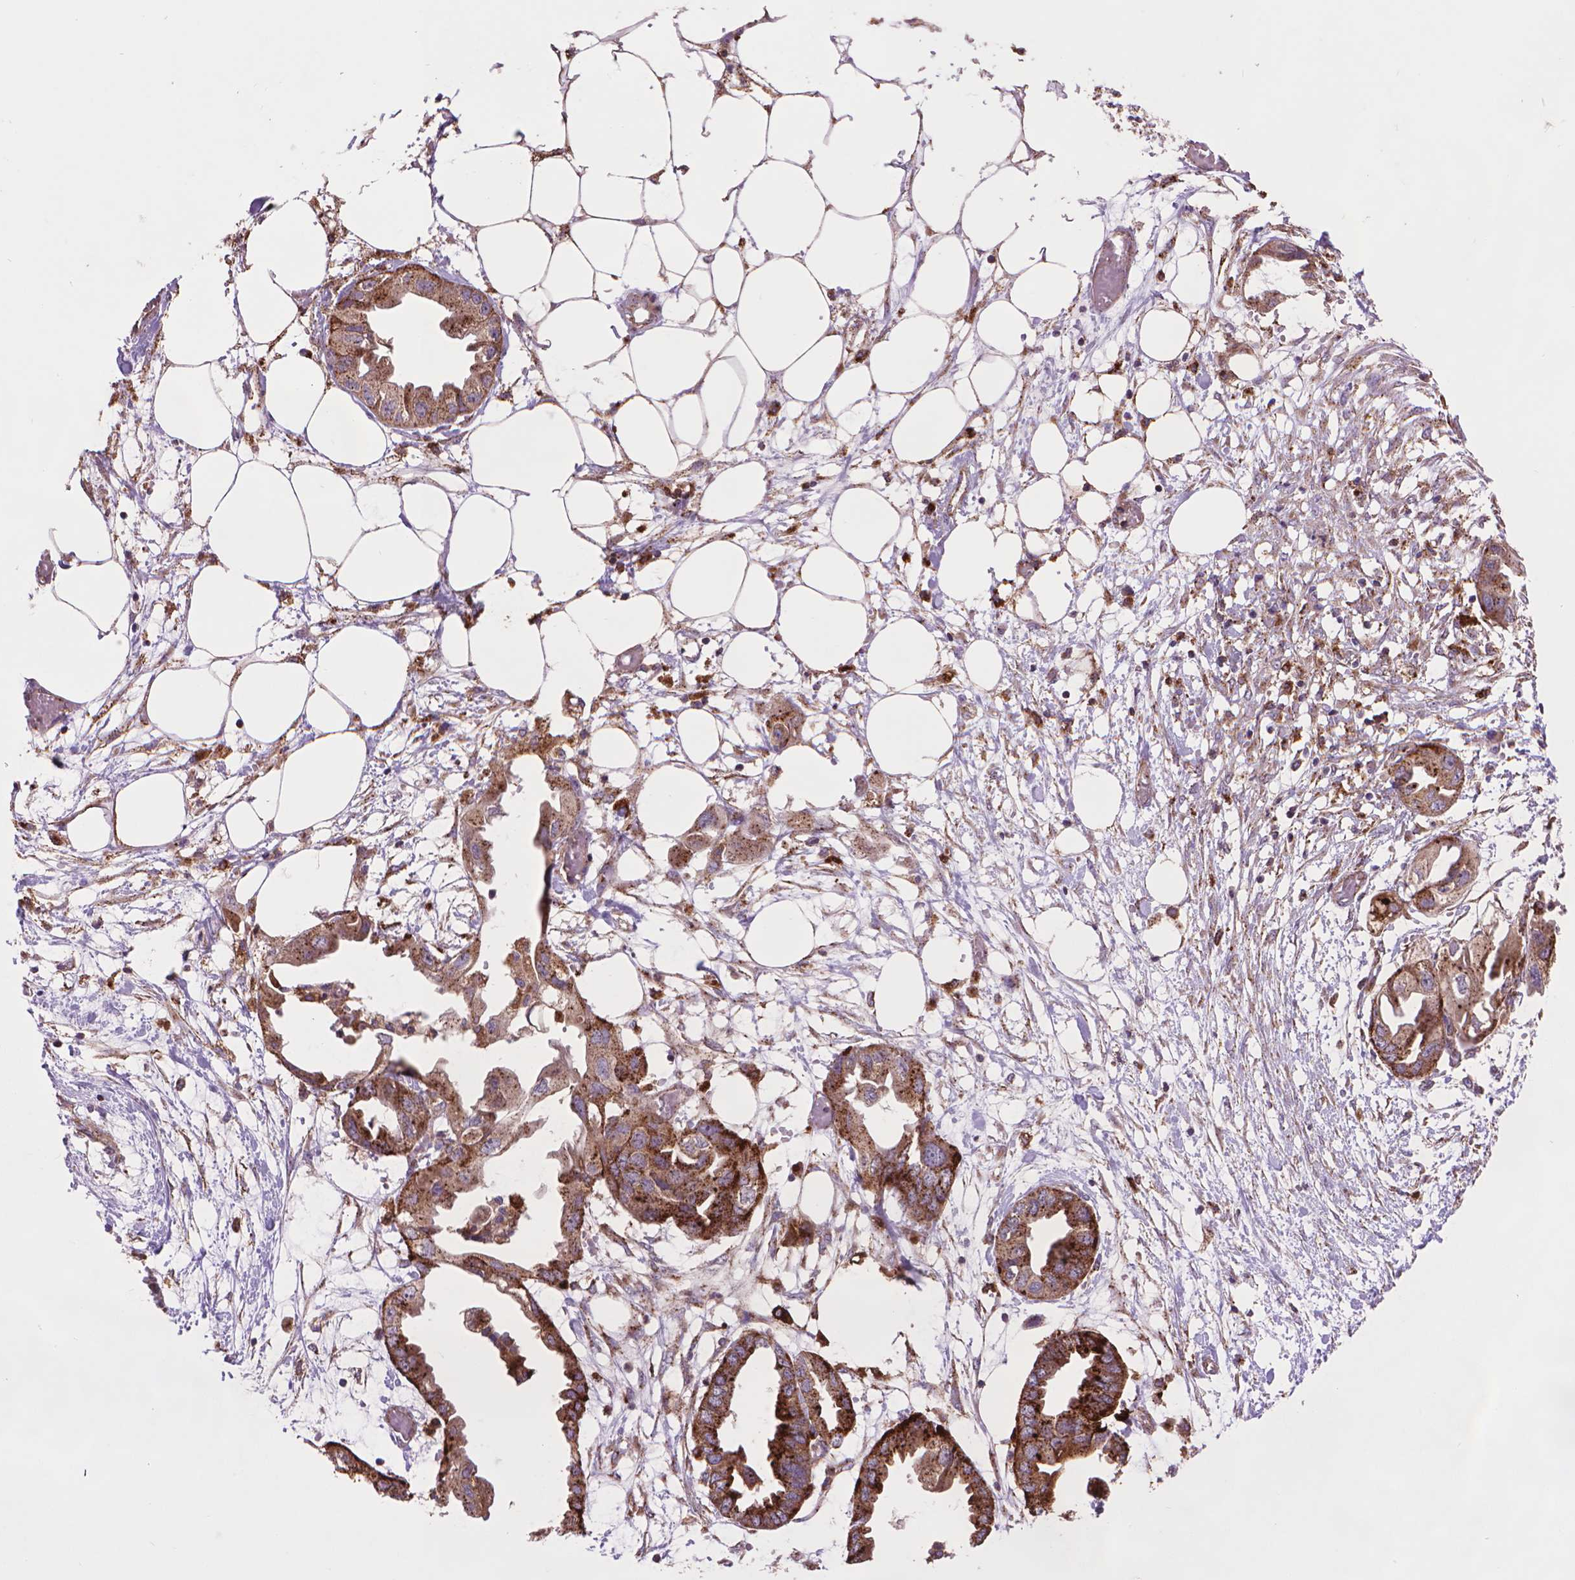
{"staining": {"intensity": "strong", "quantity": ">75%", "location": "cytoplasmic/membranous"}, "tissue": "endometrial cancer", "cell_type": "Tumor cells", "image_type": "cancer", "snomed": [{"axis": "morphology", "description": "Adenocarcinoma, NOS"}, {"axis": "morphology", "description": "Adenocarcinoma, metastatic, NOS"}, {"axis": "topography", "description": "Adipose tissue"}, {"axis": "topography", "description": "Endometrium"}], "caption": "This image displays immunohistochemistry (IHC) staining of human endometrial metastatic adenocarcinoma, with high strong cytoplasmic/membranous staining in approximately >75% of tumor cells.", "gene": "GLB1", "patient": {"sex": "female", "age": 67}}